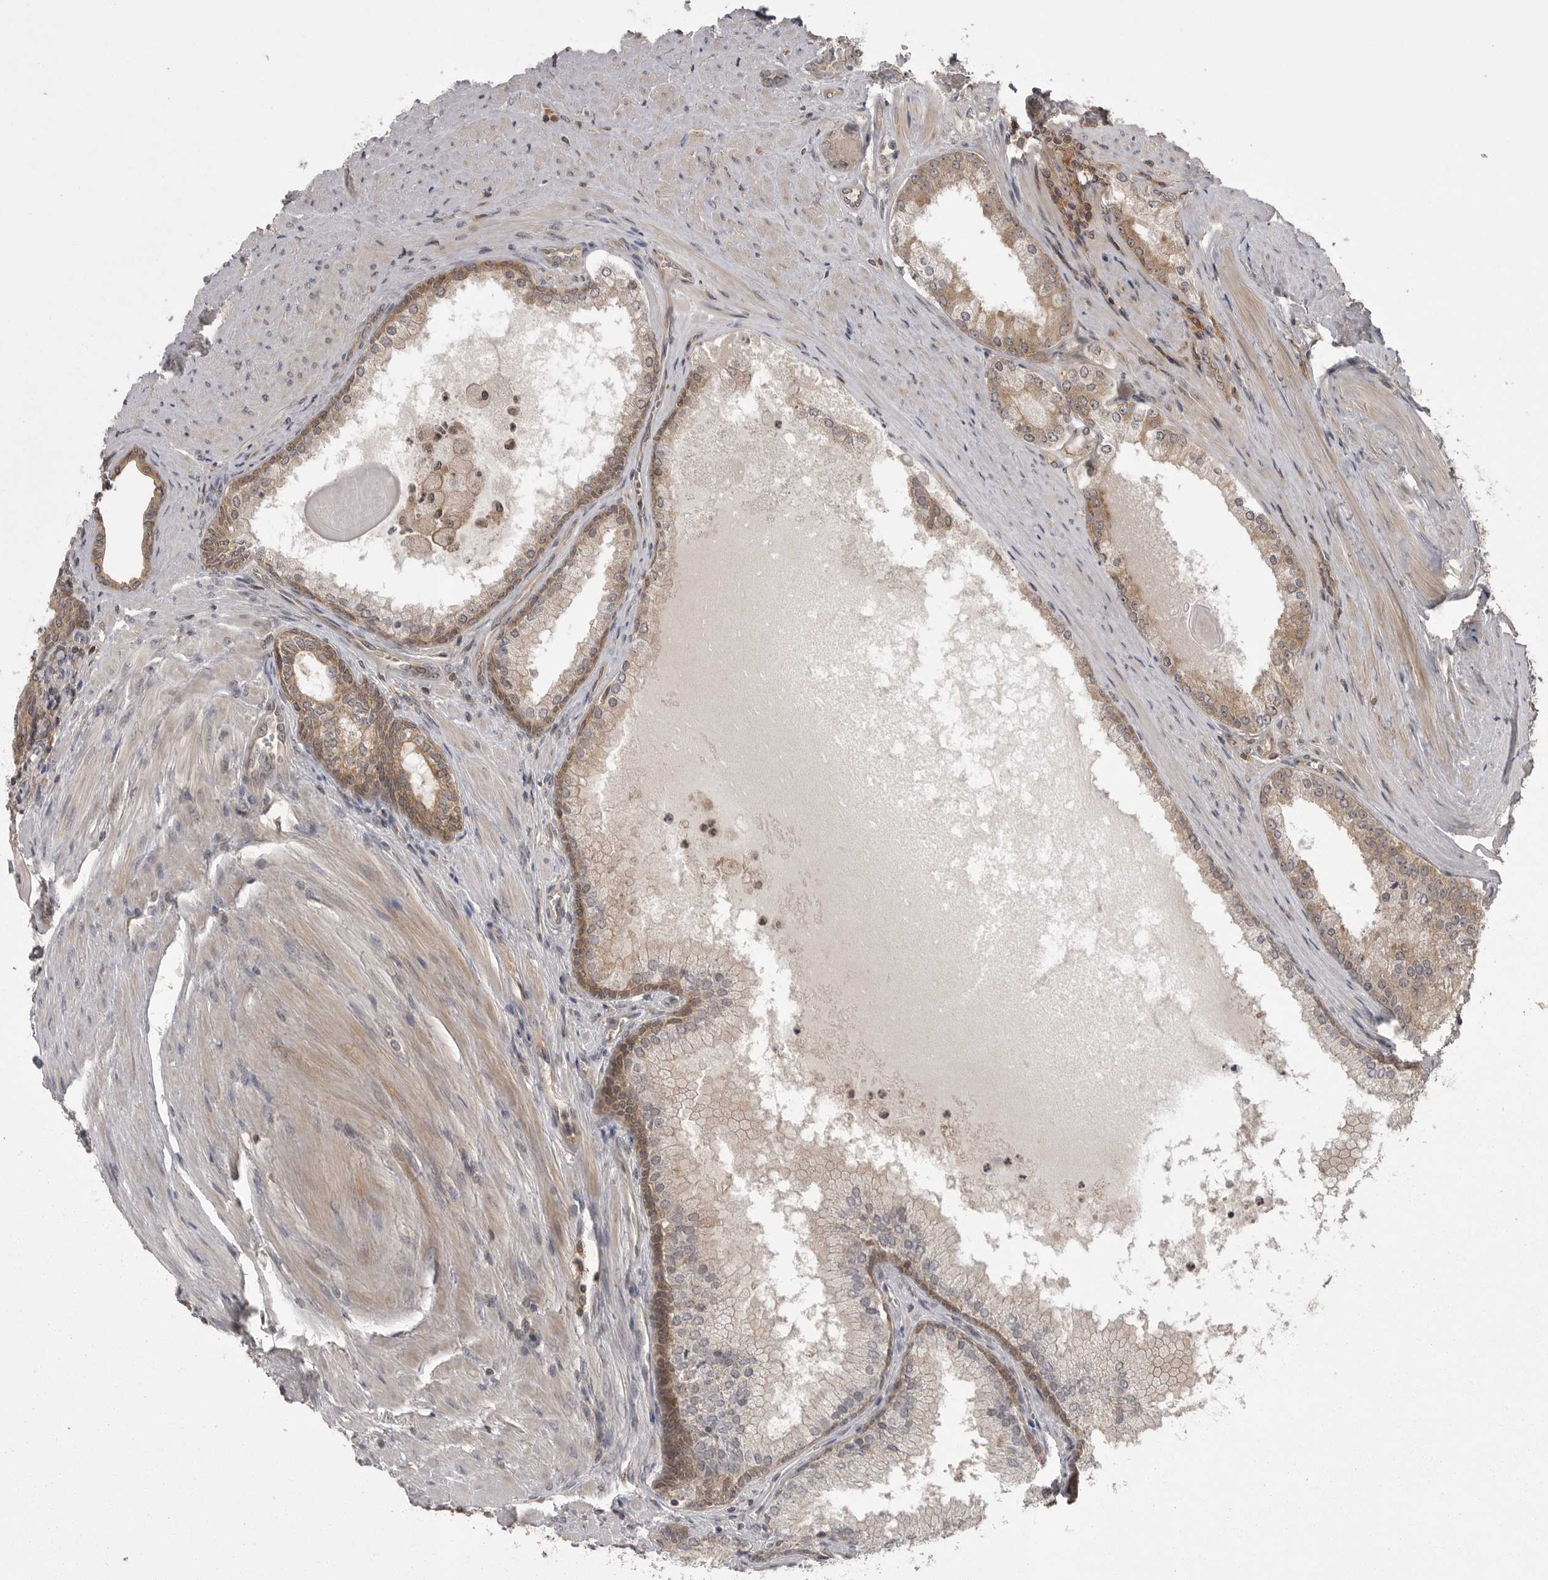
{"staining": {"intensity": "weak", "quantity": ">75%", "location": "cytoplasmic/membranous"}, "tissue": "prostate cancer", "cell_type": "Tumor cells", "image_type": "cancer", "snomed": [{"axis": "morphology", "description": "Adenocarcinoma, High grade"}, {"axis": "topography", "description": "Prostate"}], "caption": "An immunohistochemistry micrograph of neoplastic tissue is shown. Protein staining in brown shows weak cytoplasmic/membranous positivity in adenocarcinoma (high-grade) (prostate) within tumor cells. (DAB (3,3'-diaminobenzidine) IHC, brown staining for protein, blue staining for nuclei).", "gene": "STK24", "patient": {"sex": "male", "age": 60}}